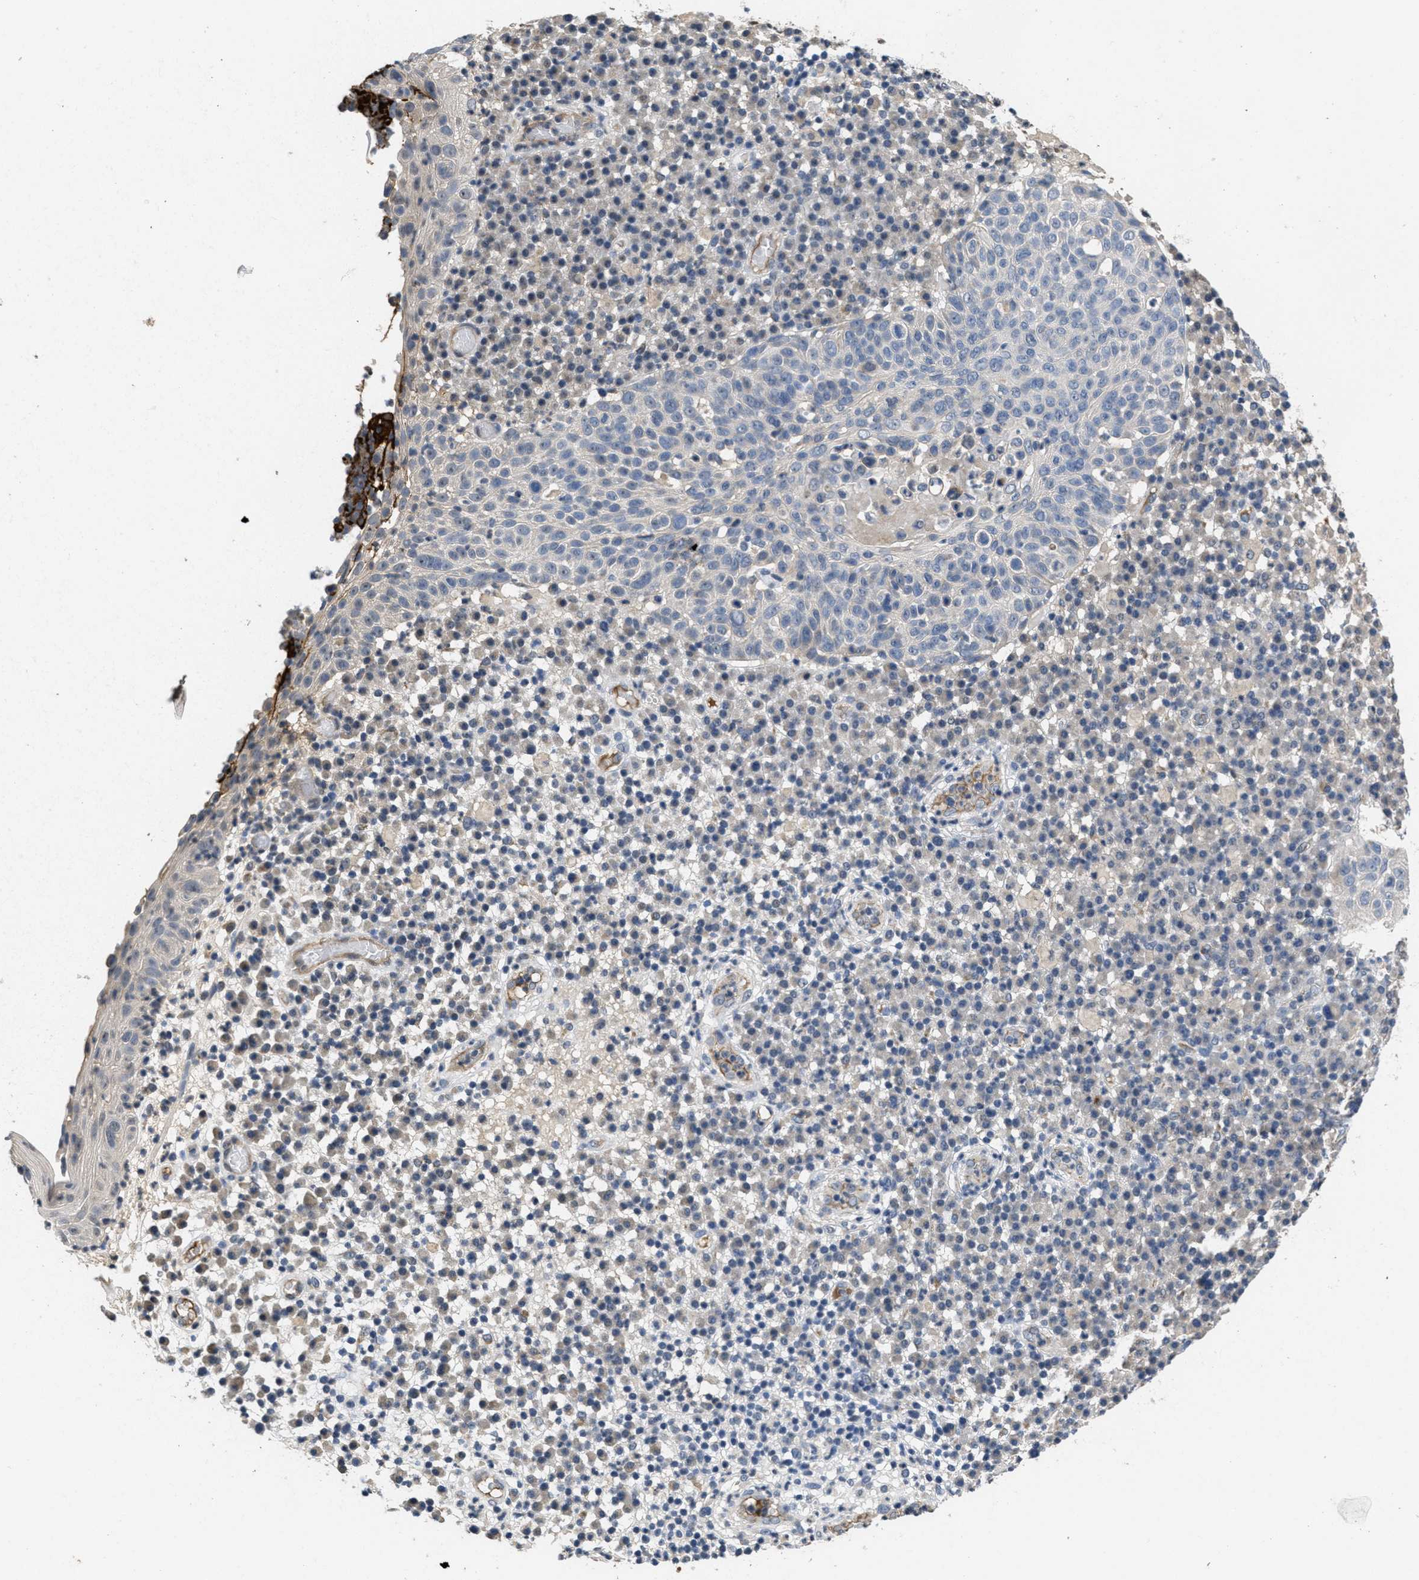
{"staining": {"intensity": "negative", "quantity": "none", "location": "none"}, "tissue": "skin cancer", "cell_type": "Tumor cells", "image_type": "cancer", "snomed": [{"axis": "morphology", "description": "Squamous cell carcinoma in situ, NOS"}, {"axis": "morphology", "description": "Squamous cell carcinoma, NOS"}, {"axis": "topography", "description": "Skin"}], "caption": "A histopathology image of human skin cancer is negative for staining in tumor cells.", "gene": "ANGPT1", "patient": {"sex": "male", "age": 93}}